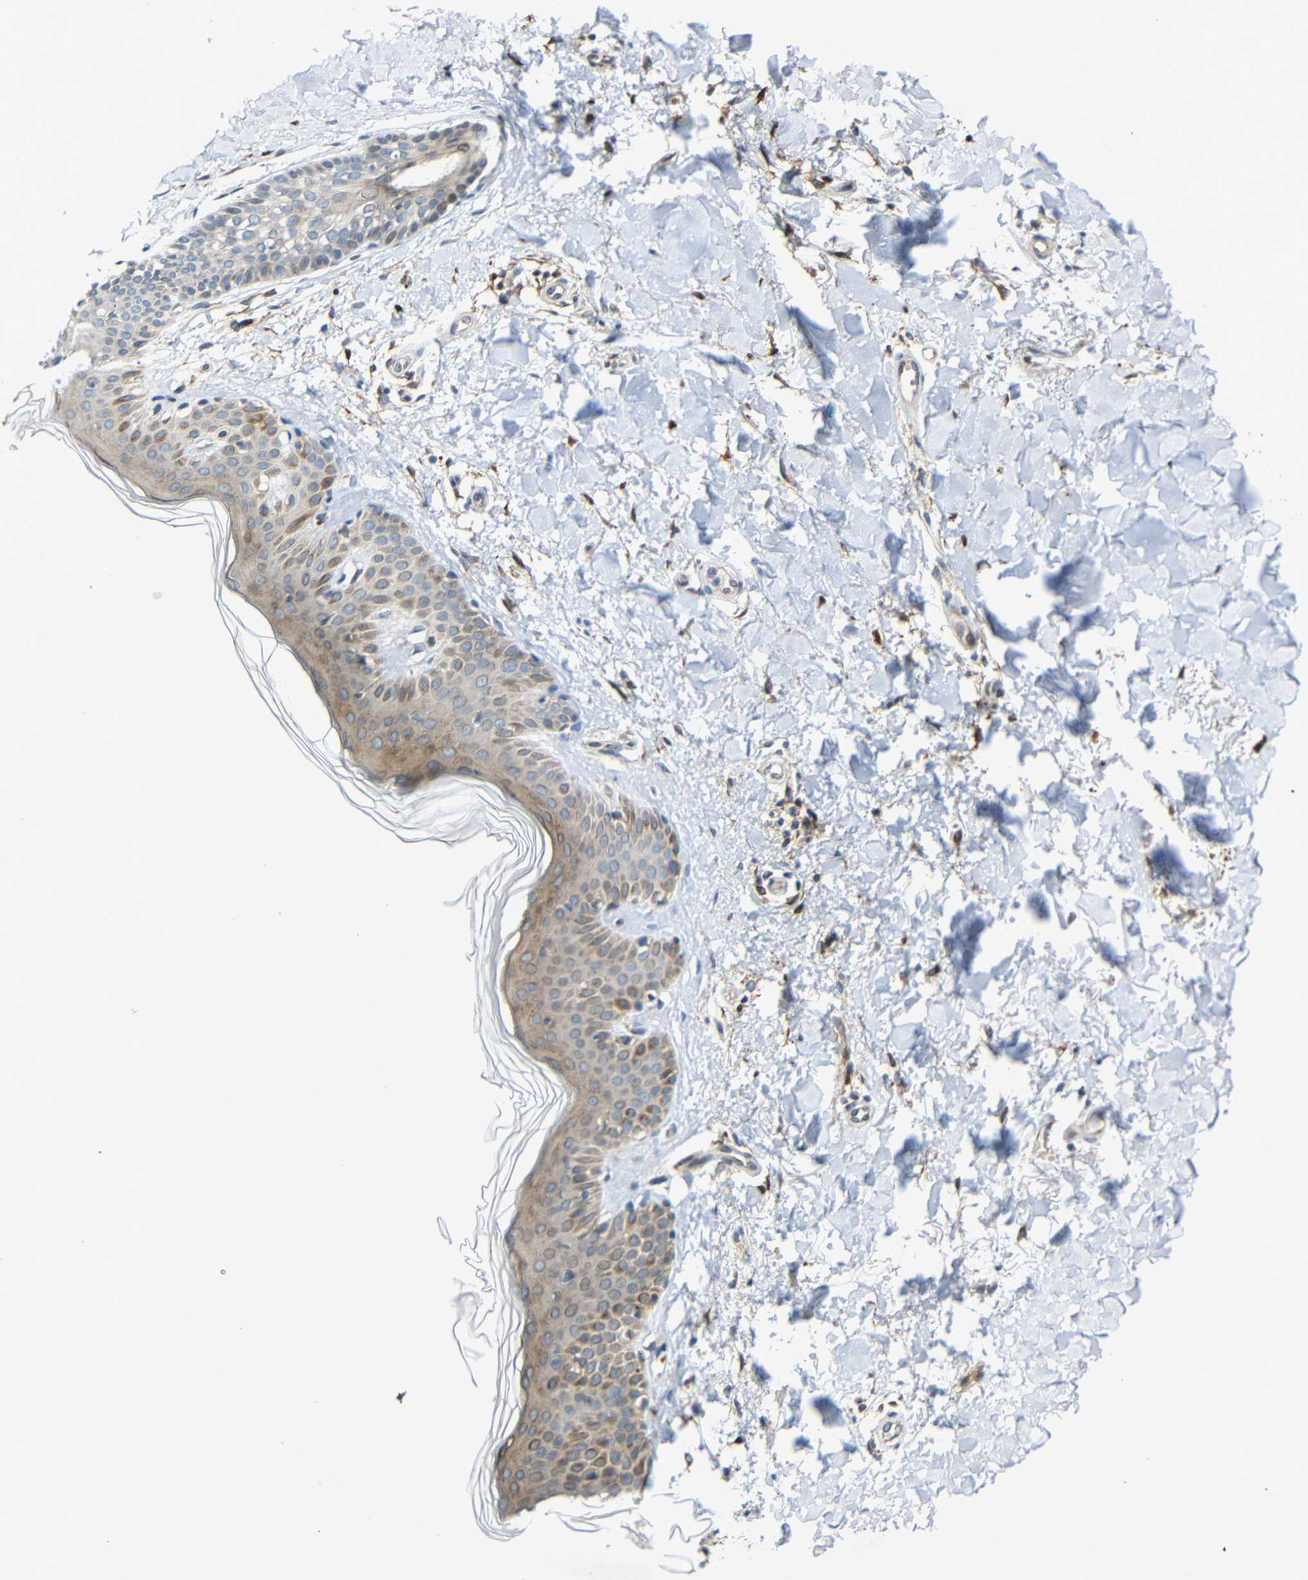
{"staining": {"intensity": "moderate", "quantity": ">75%", "location": "cytoplasmic/membranous"}, "tissue": "skin", "cell_type": "Fibroblasts", "image_type": "normal", "snomed": [{"axis": "morphology", "description": "Normal tissue, NOS"}, {"axis": "topography", "description": "Skin"}], "caption": "This image displays unremarkable skin stained with IHC to label a protein in brown. The cytoplasmic/membranous of fibroblasts show moderate positivity for the protein. Nuclei are counter-stained blue.", "gene": "TMEM25", "patient": {"sex": "male", "age": 67}}